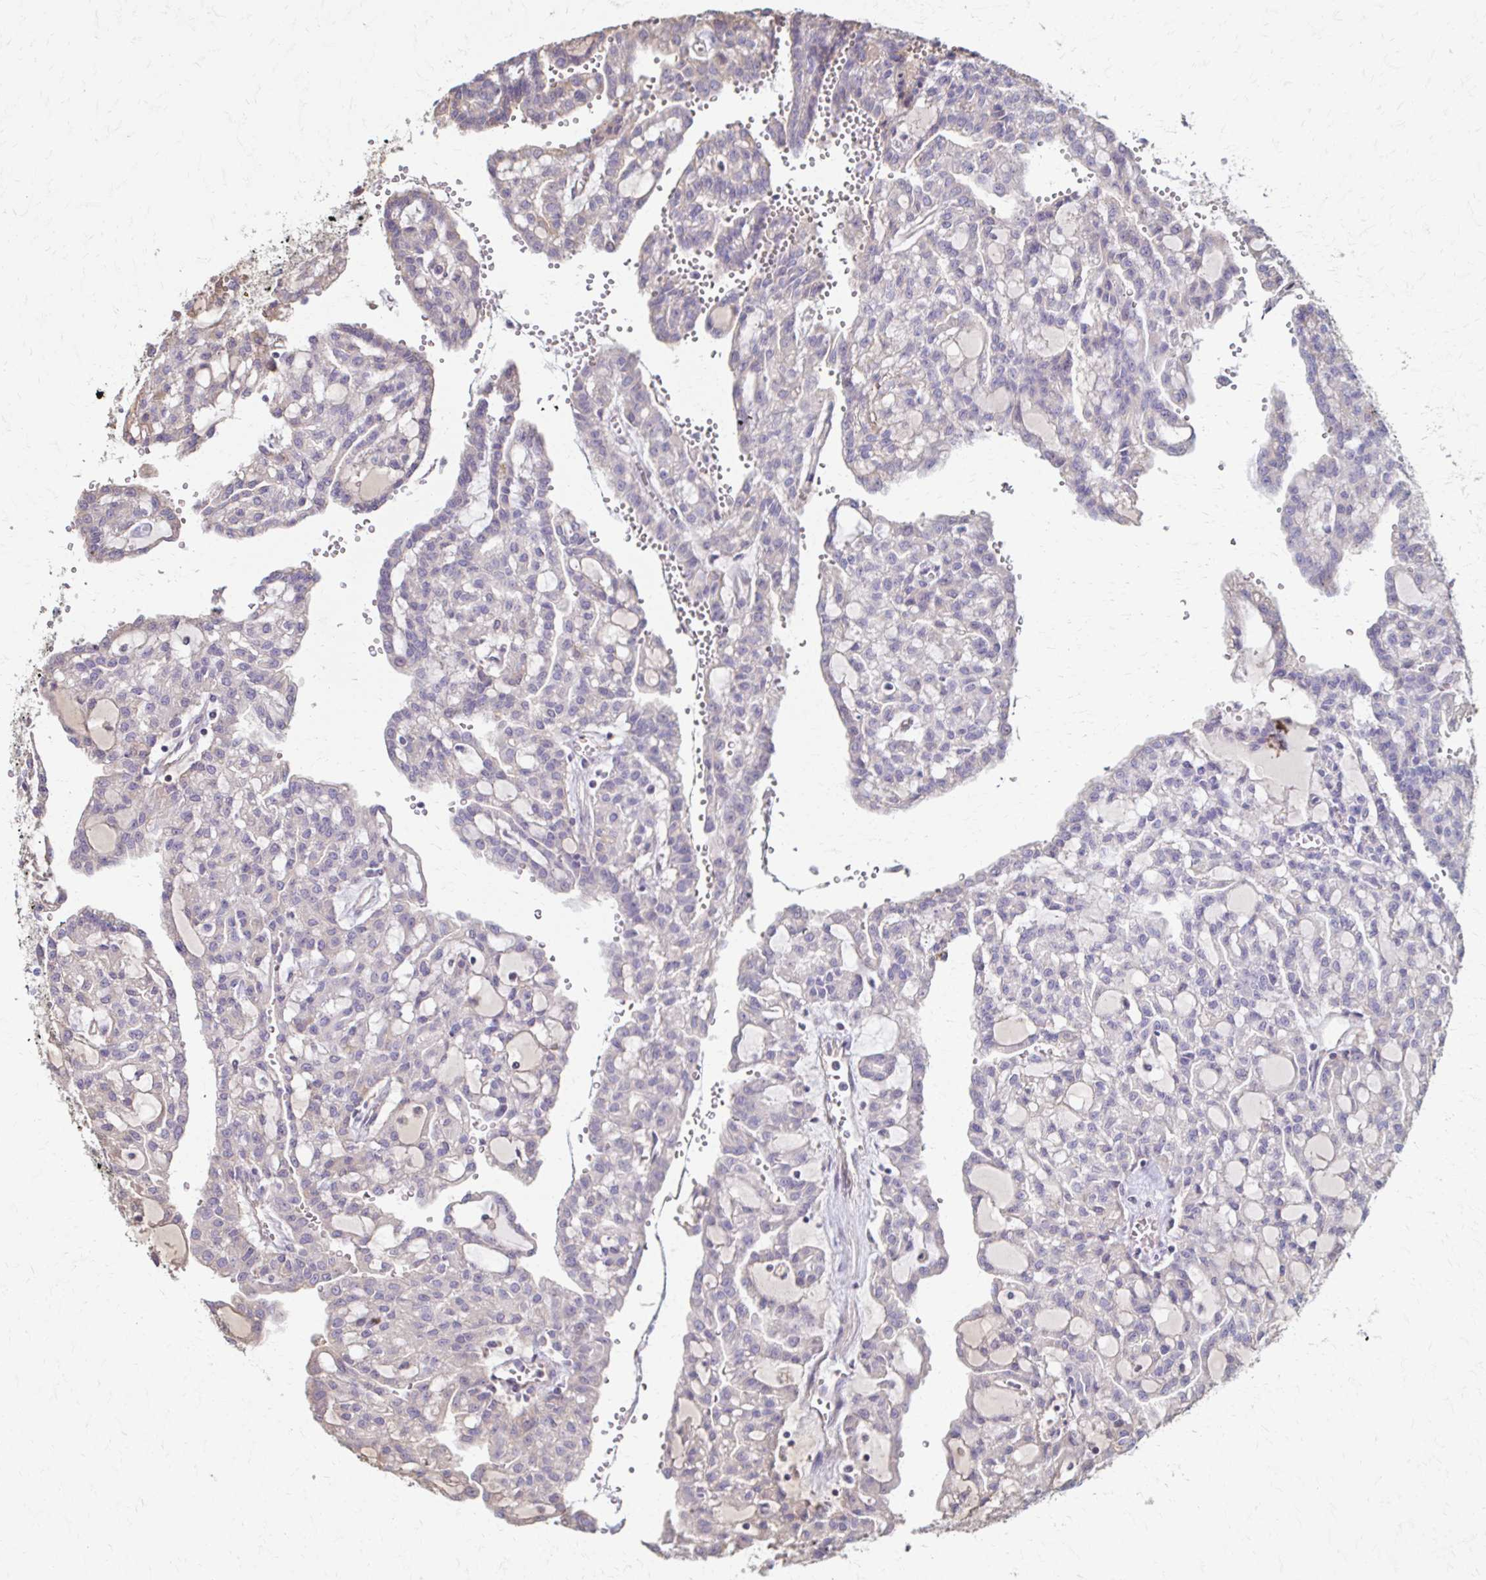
{"staining": {"intensity": "negative", "quantity": "none", "location": "none"}, "tissue": "renal cancer", "cell_type": "Tumor cells", "image_type": "cancer", "snomed": [{"axis": "morphology", "description": "Adenocarcinoma, NOS"}, {"axis": "topography", "description": "Kidney"}], "caption": "Renal adenocarcinoma was stained to show a protein in brown. There is no significant positivity in tumor cells.", "gene": "IL18BP", "patient": {"sex": "male", "age": 63}}